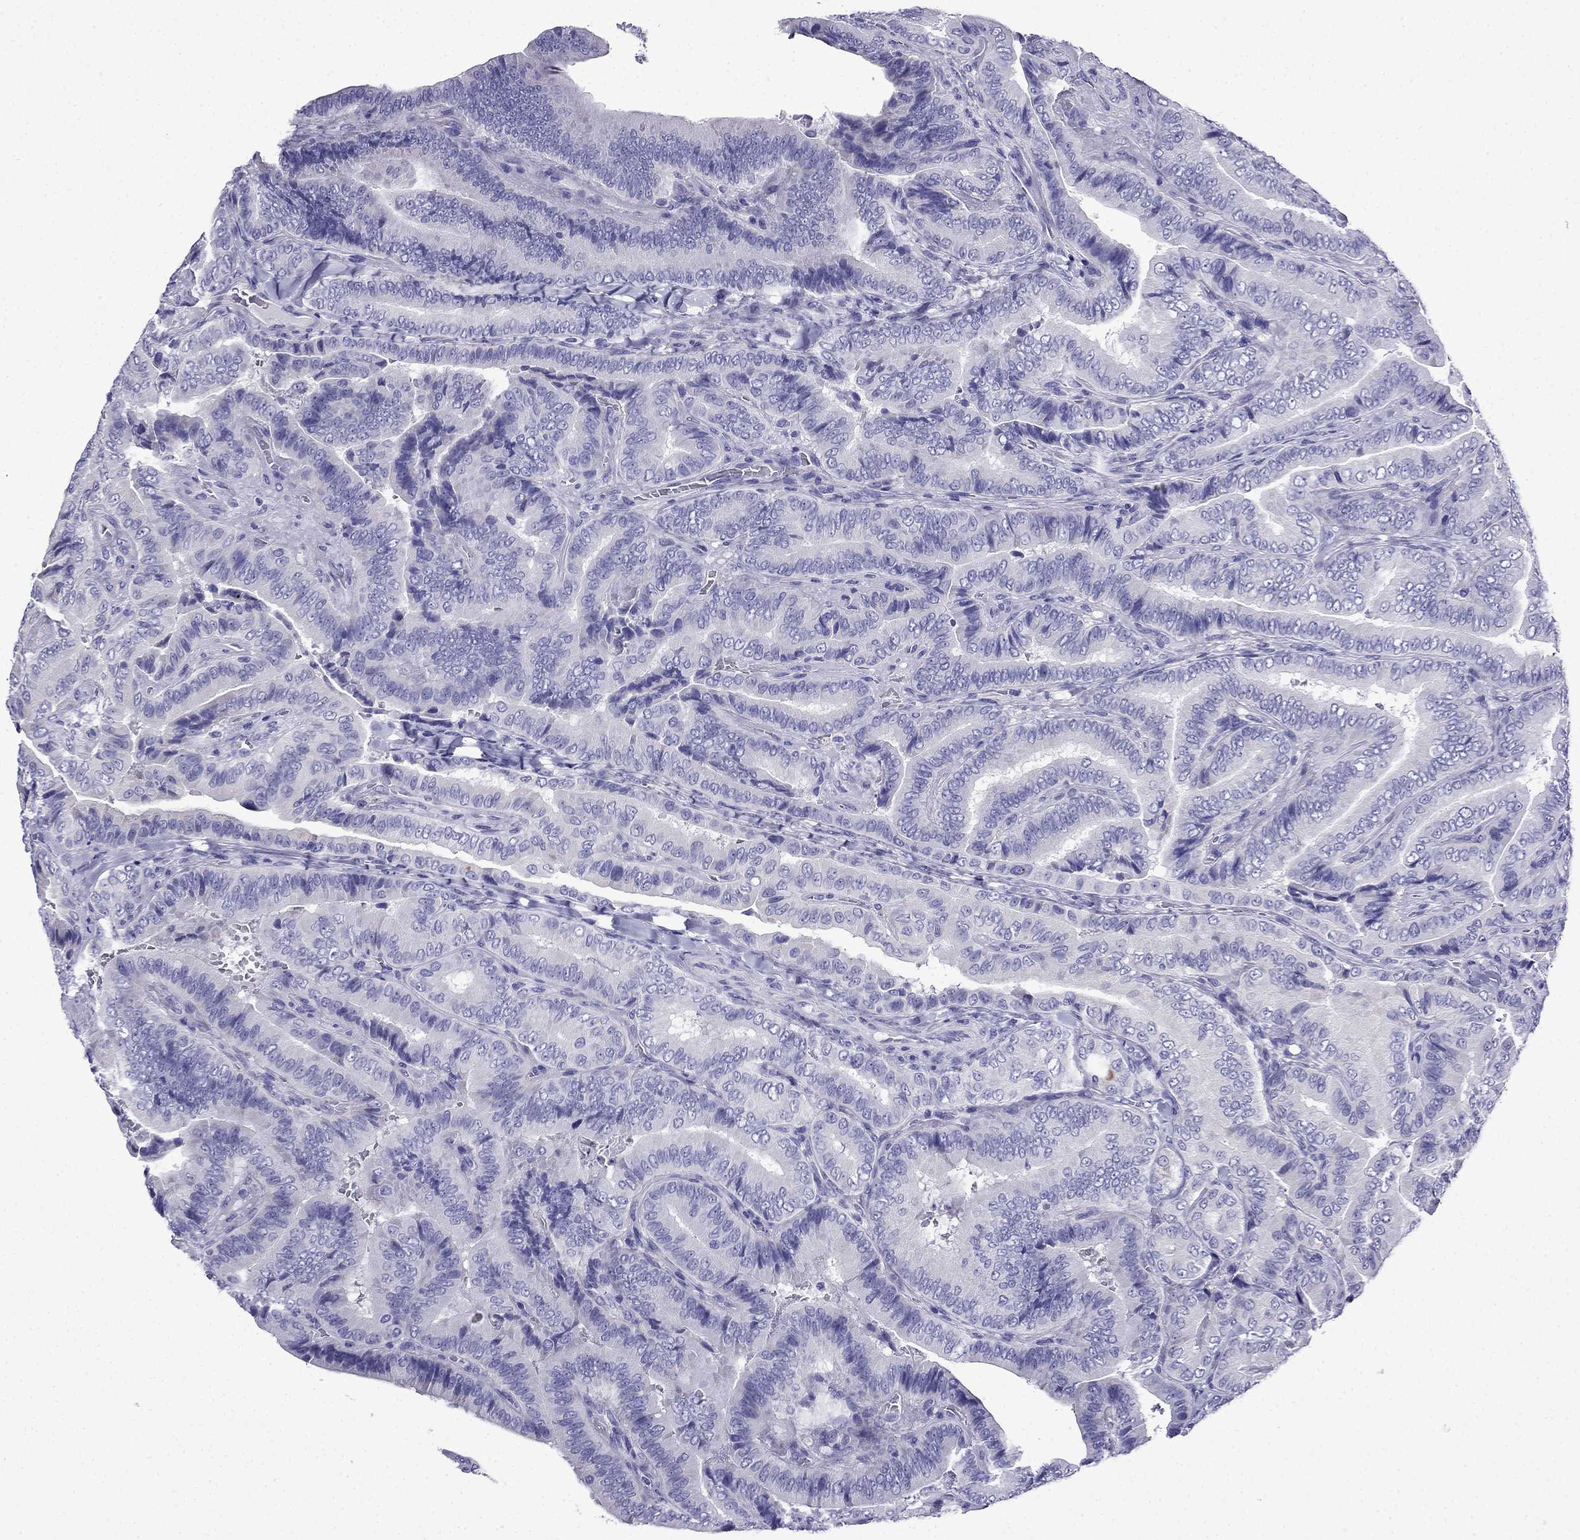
{"staining": {"intensity": "negative", "quantity": "none", "location": "none"}, "tissue": "thyroid cancer", "cell_type": "Tumor cells", "image_type": "cancer", "snomed": [{"axis": "morphology", "description": "Papillary adenocarcinoma, NOS"}, {"axis": "topography", "description": "Thyroid gland"}], "caption": "Immunohistochemical staining of human thyroid papillary adenocarcinoma displays no significant staining in tumor cells.", "gene": "ERC2", "patient": {"sex": "male", "age": 61}}